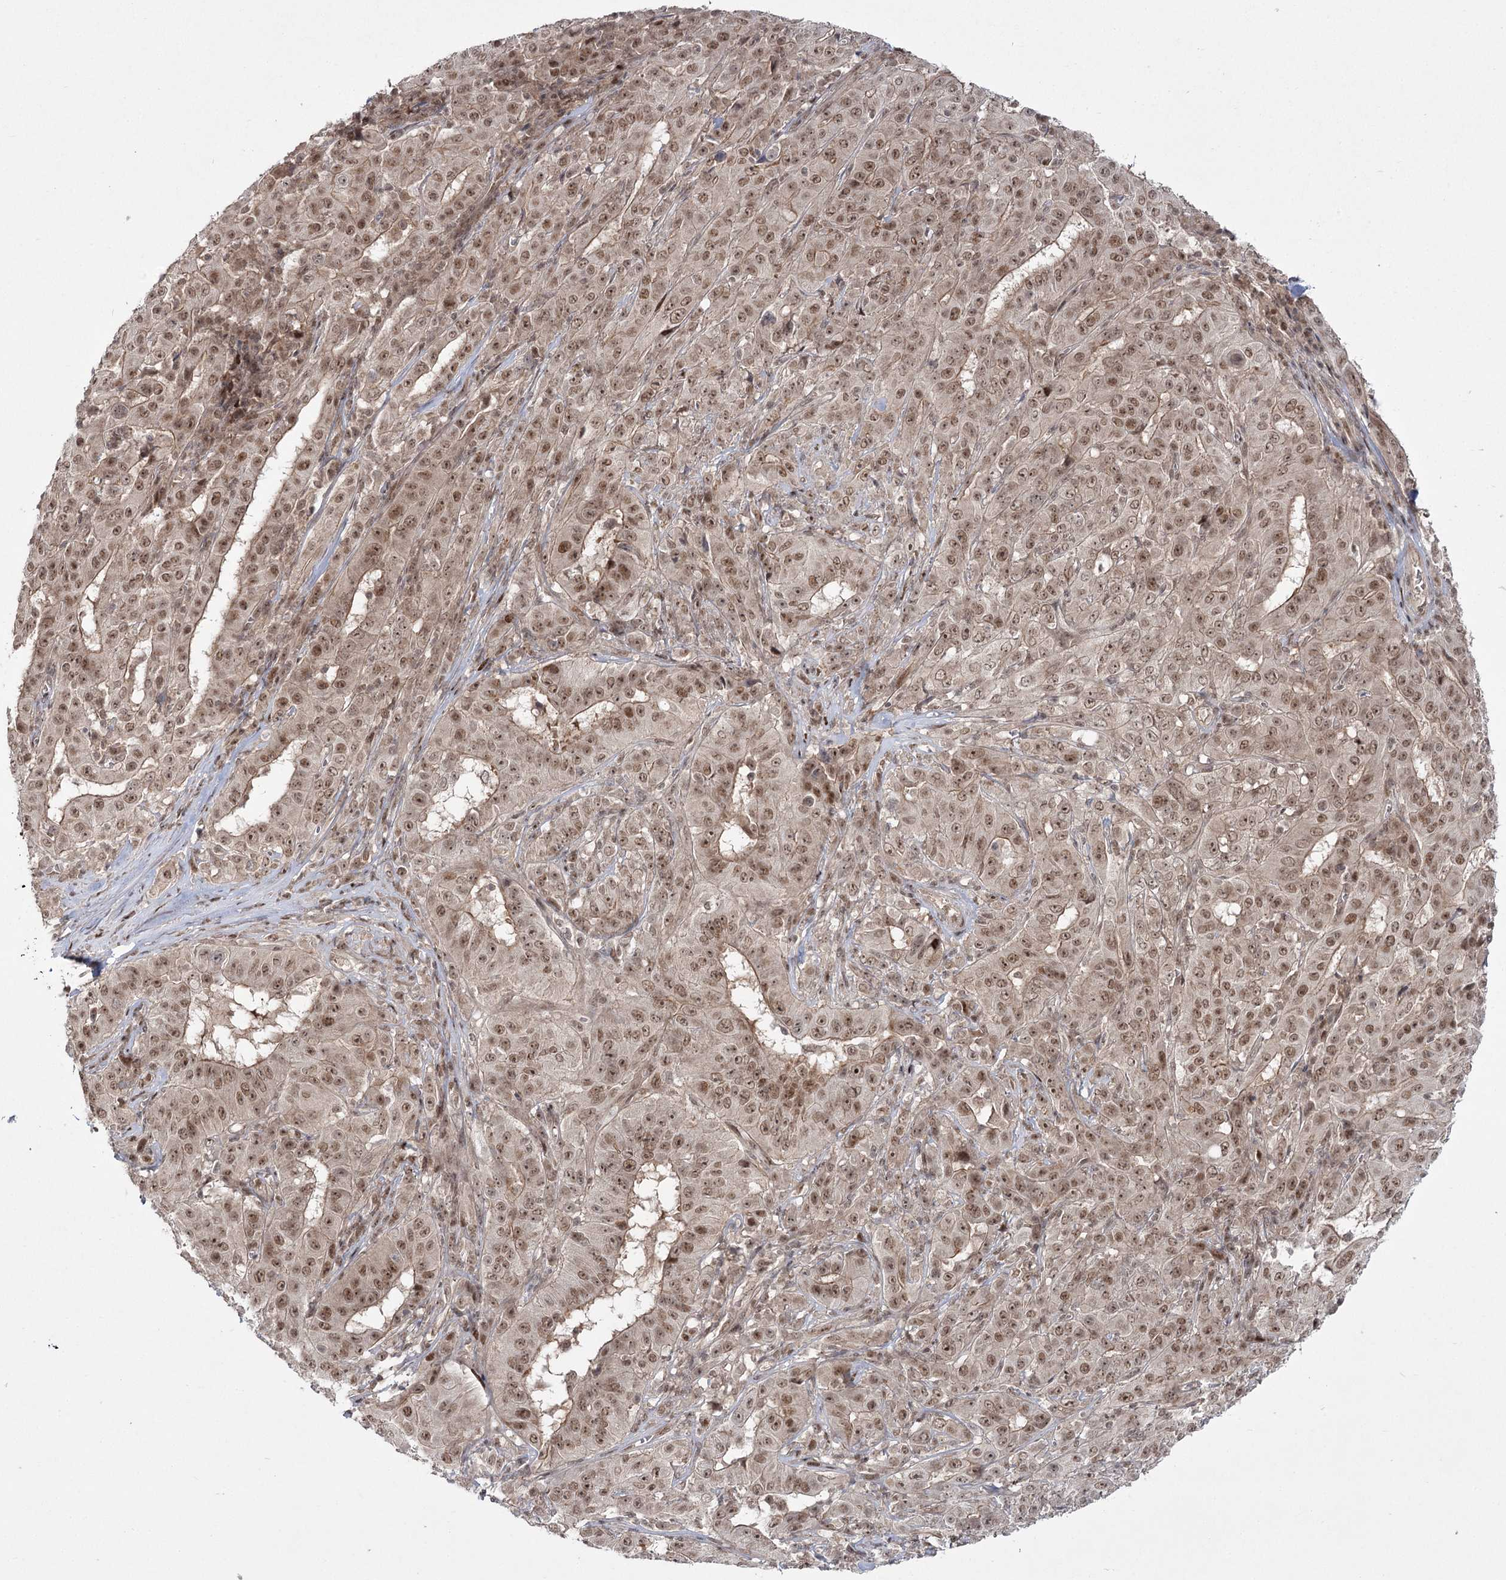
{"staining": {"intensity": "moderate", "quantity": ">75%", "location": "cytoplasmic/membranous,nuclear"}, "tissue": "pancreatic cancer", "cell_type": "Tumor cells", "image_type": "cancer", "snomed": [{"axis": "morphology", "description": "Adenocarcinoma, NOS"}, {"axis": "topography", "description": "Pancreas"}], "caption": "High-magnification brightfield microscopy of pancreatic adenocarcinoma stained with DAB (brown) and counterstained with hematoxylin (blue). tumor cells exhibit moderate cytoplasmic/membranous and nuclear positivity is present in approximately>75% of cells.", "gene": "HELQ", "patient": {"sex": "male", "age": 63}}